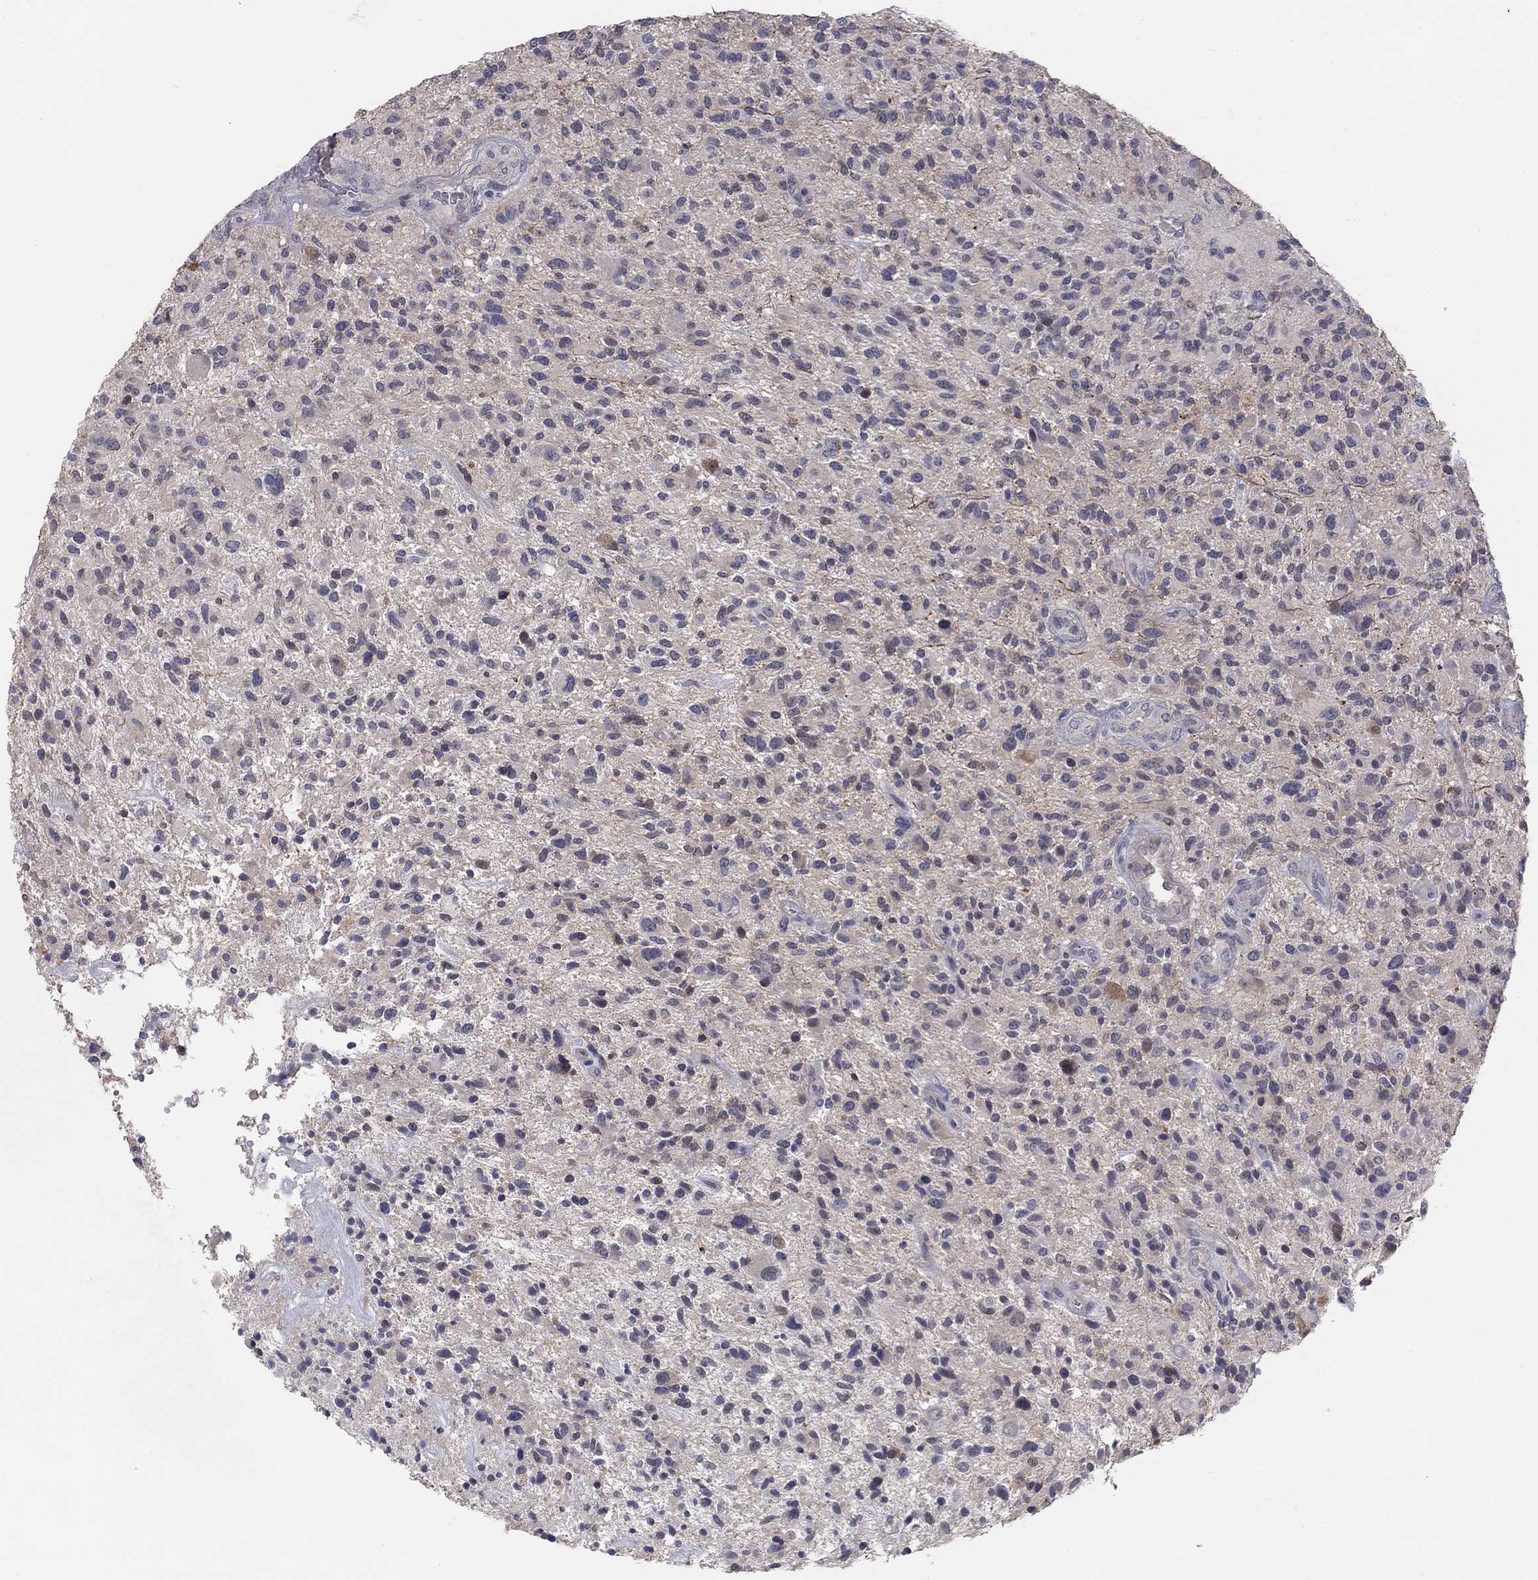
{"staining": {"intensity": "negative", "quantity": "none", "location": "none"}, "tissue": "glioma", "cell_type": "Tumor cells", "image_type": "cancer", "snomed": [{"axis": "morphology", "description": "Glioma, malignant, High grade"}, {"axis": "topography", "description": "Brain"}], "caption": "DAB immunohistochemical staining of human malignant glioma (high-grade) exhibits no significant expression in tumor cells.", "gene": "AMN1", "patient": {"sex": "male", "age": 47}}